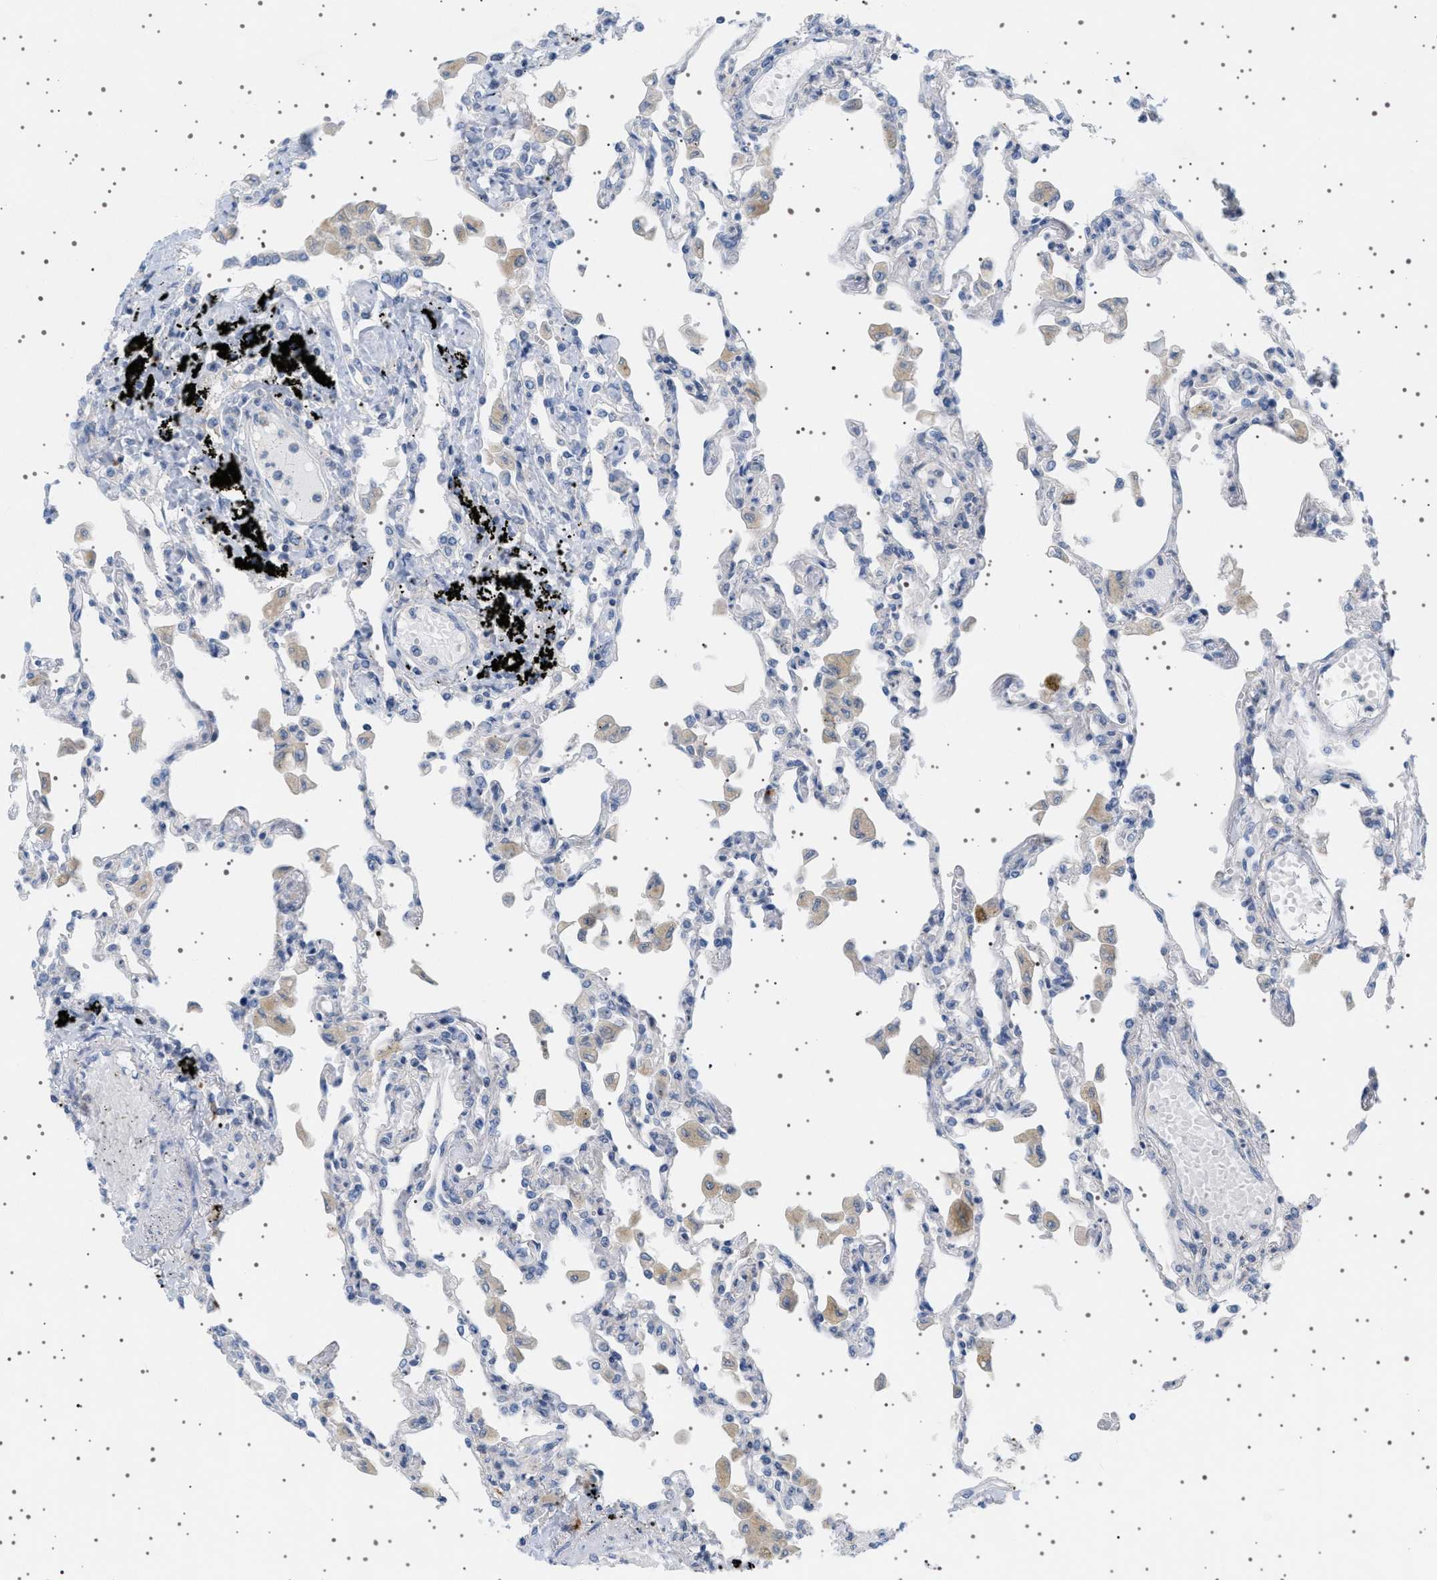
{"staining": {"intensity": "negative", "quantity": "none", "location": "none"}, "tissue": "lung", "cell_type": "Alveolar cells", "image_type": "normal", "snomed": [{"axis": "morphology", "description": "Normal tissue, NOS"}, {"axis": "topography", "description": "Bronchus"}, {"axis": "topography", "description": "Lung"}], "caption": "High power microscopy image of an immunohistochemistry (IHC) photomicrograph of benign lung, revealing no significant expression in alveolar cells. The staining is performed using DAB (3,3'-diaminobenzidine) brown chromogen with nuclei counter-stained in using hematoxylin.", "gene": "ADCY10", "patient": {"sex": "female", "age": 49}}